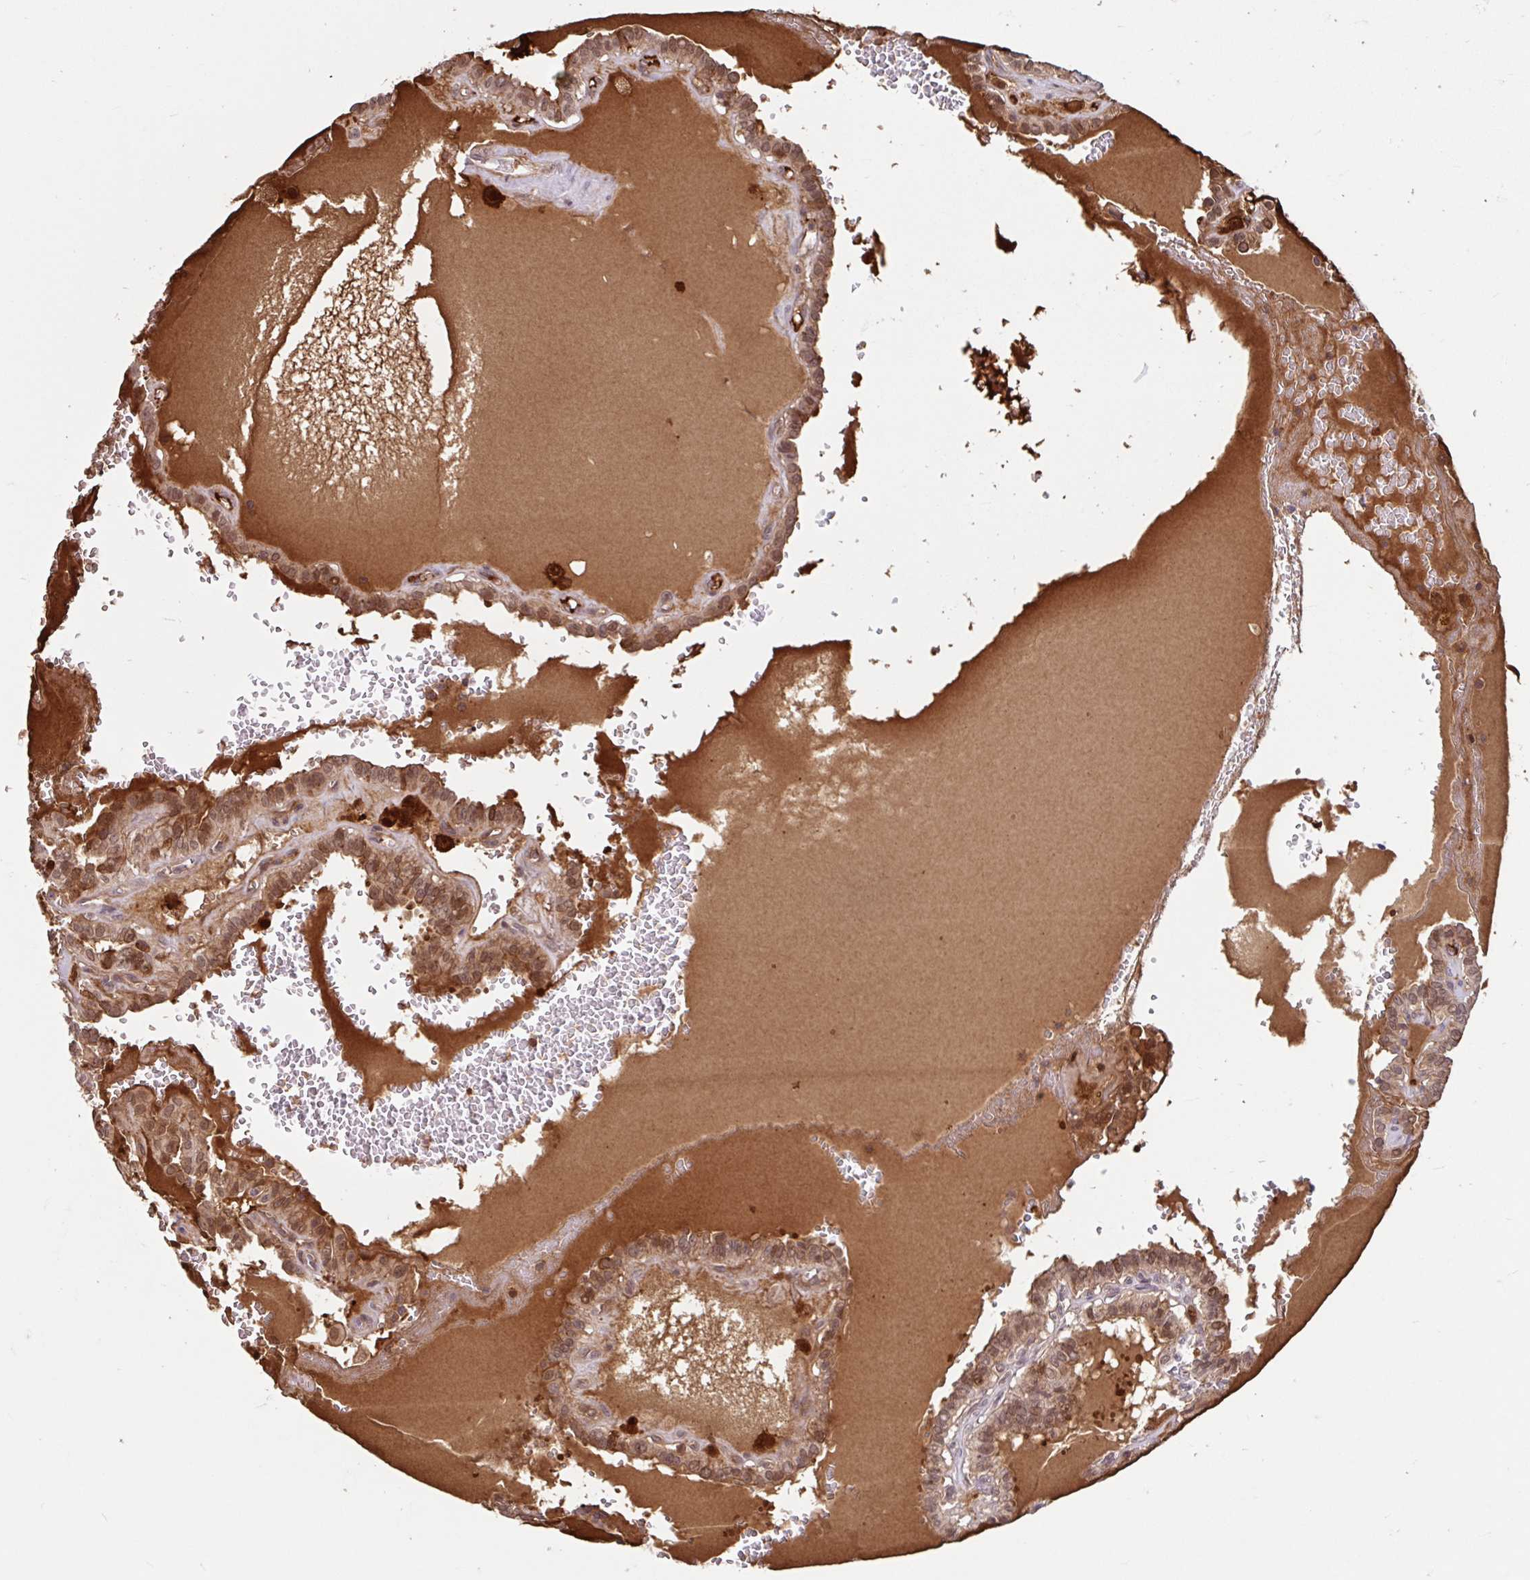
{"staining": {"intensity": "moderate", "quantity": ">75%", "location": "cytoplasmic/membranous,nuclear"}, "tissue": "thyroid cancer", "cell_type": "Tumor cells", "image_type": "cancer", "snomed": [{"axis": "morphology", "description": "Papillary adenocarcinoma, NOS"}, {"axis": "topography", "description": "Thyroid gland"}], "caption": "Thyroid cancer was stained to show a protein in brown. There is medium levels of moderate cytoplasmic/membranous and nuclear staining in approximately >75% of tumor cells. (Stains: DAB (3,3'-diaminobenzidine) in brown, nuclei in blue, Microscopy: brightfield microscopy at high magnification).", "gene": "BLVRA", "patient": {"sex": "female", "age": 21}}